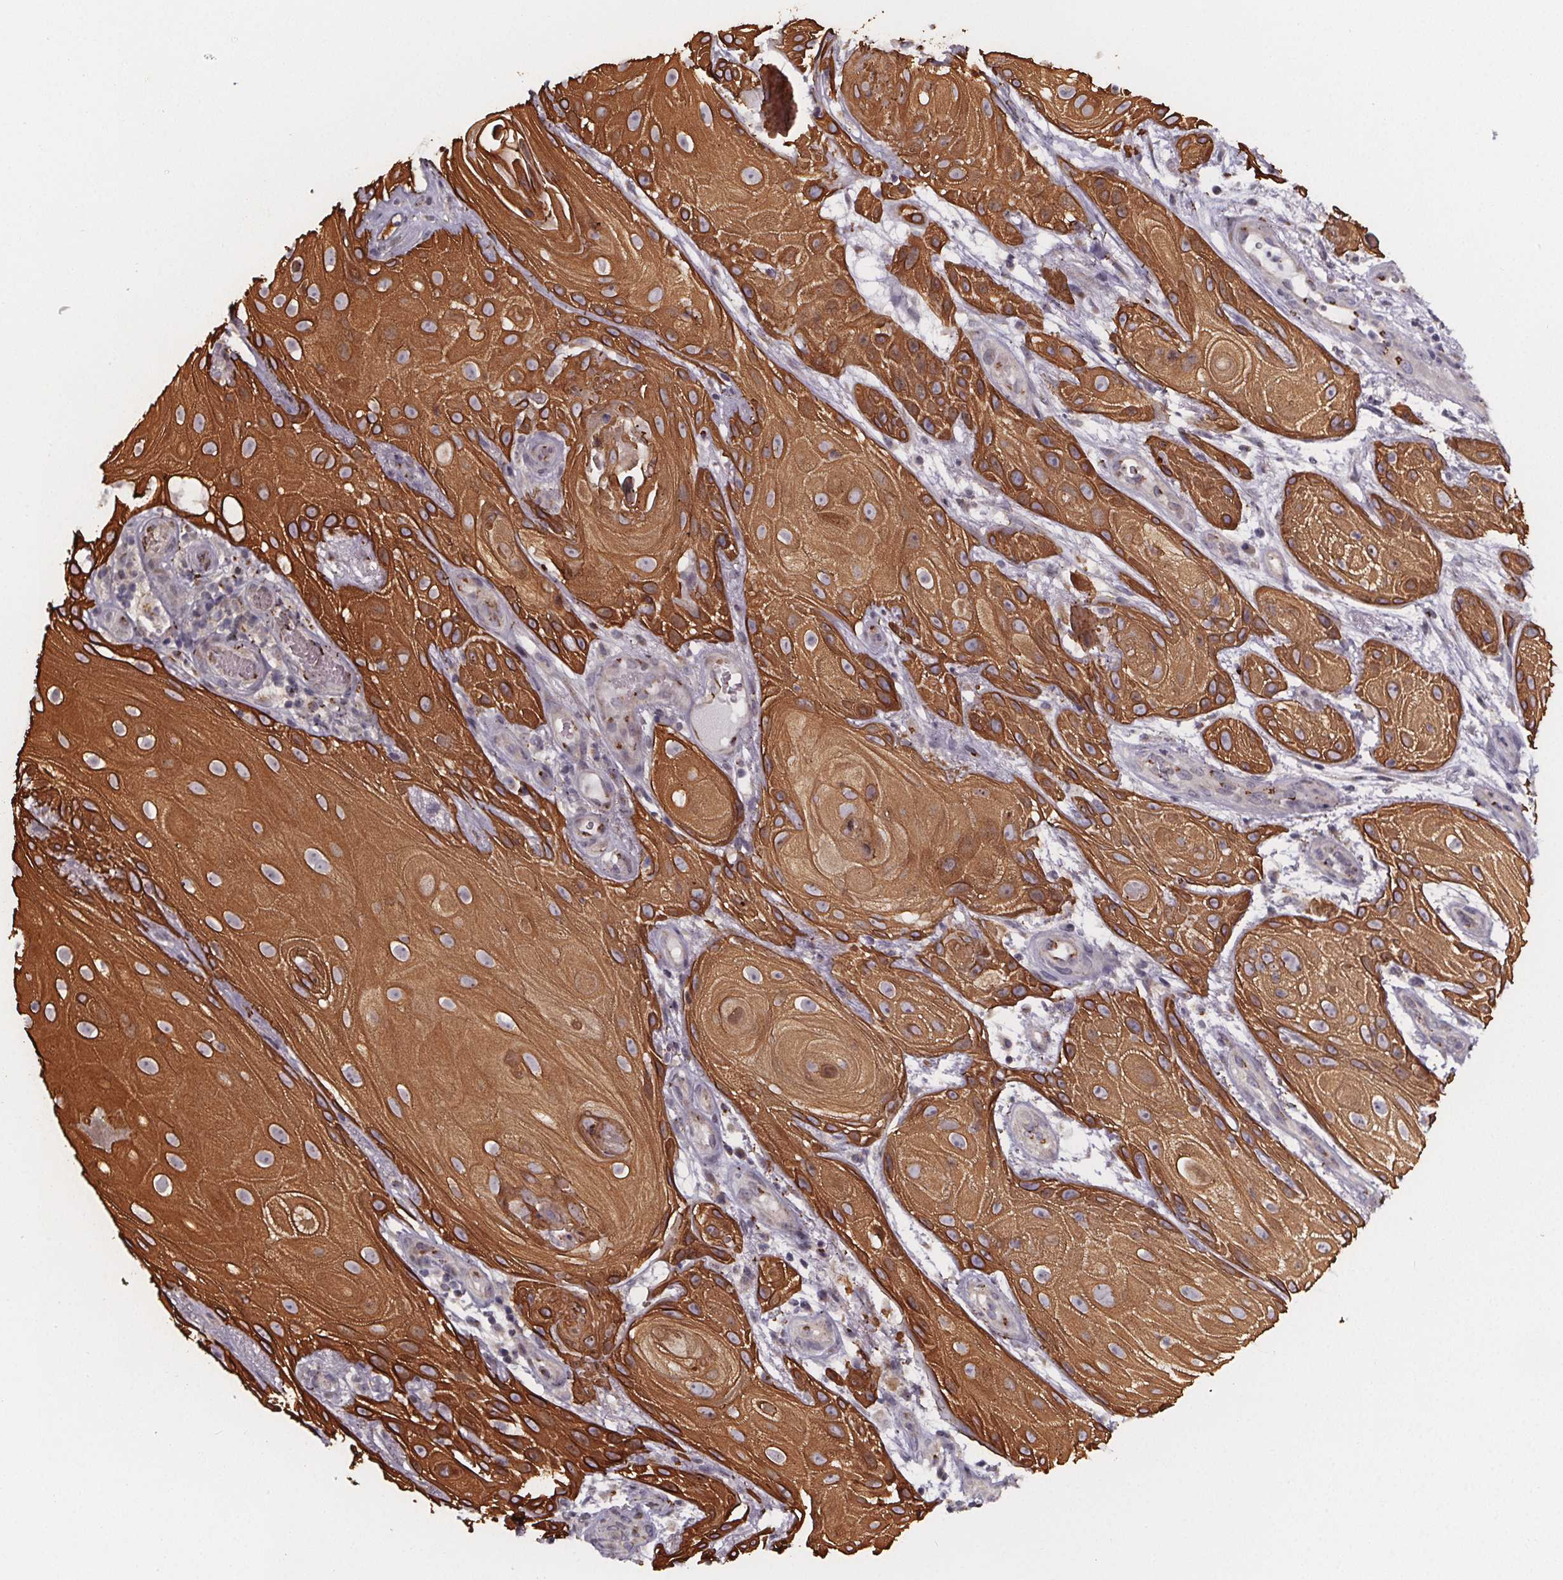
{"staining": {"intensity": "strong", "quantity": ">75%", "location": "cytoplasmic/membranous"}, "tissue": "skin cancer", "cell_type": "Tumor cells", "image_type": "cancer", "snomed": [{"axis": "morphology", "description": "Squamous cell carcinoma, NOS"}, {"axis": "topography", "description": "Skin"}], "caption": "The immunohistochemical stain shows strong cytoplasmic/membranous expression in tumor cells of skin squamous cell carcinoma tissue. The staining was performed using DAB, with brown indicating positive protein expression. Nuclei are stained blue with hematoxylin.", "gene": "NDST1", "patient": {"sex": "male", "age": 62}}